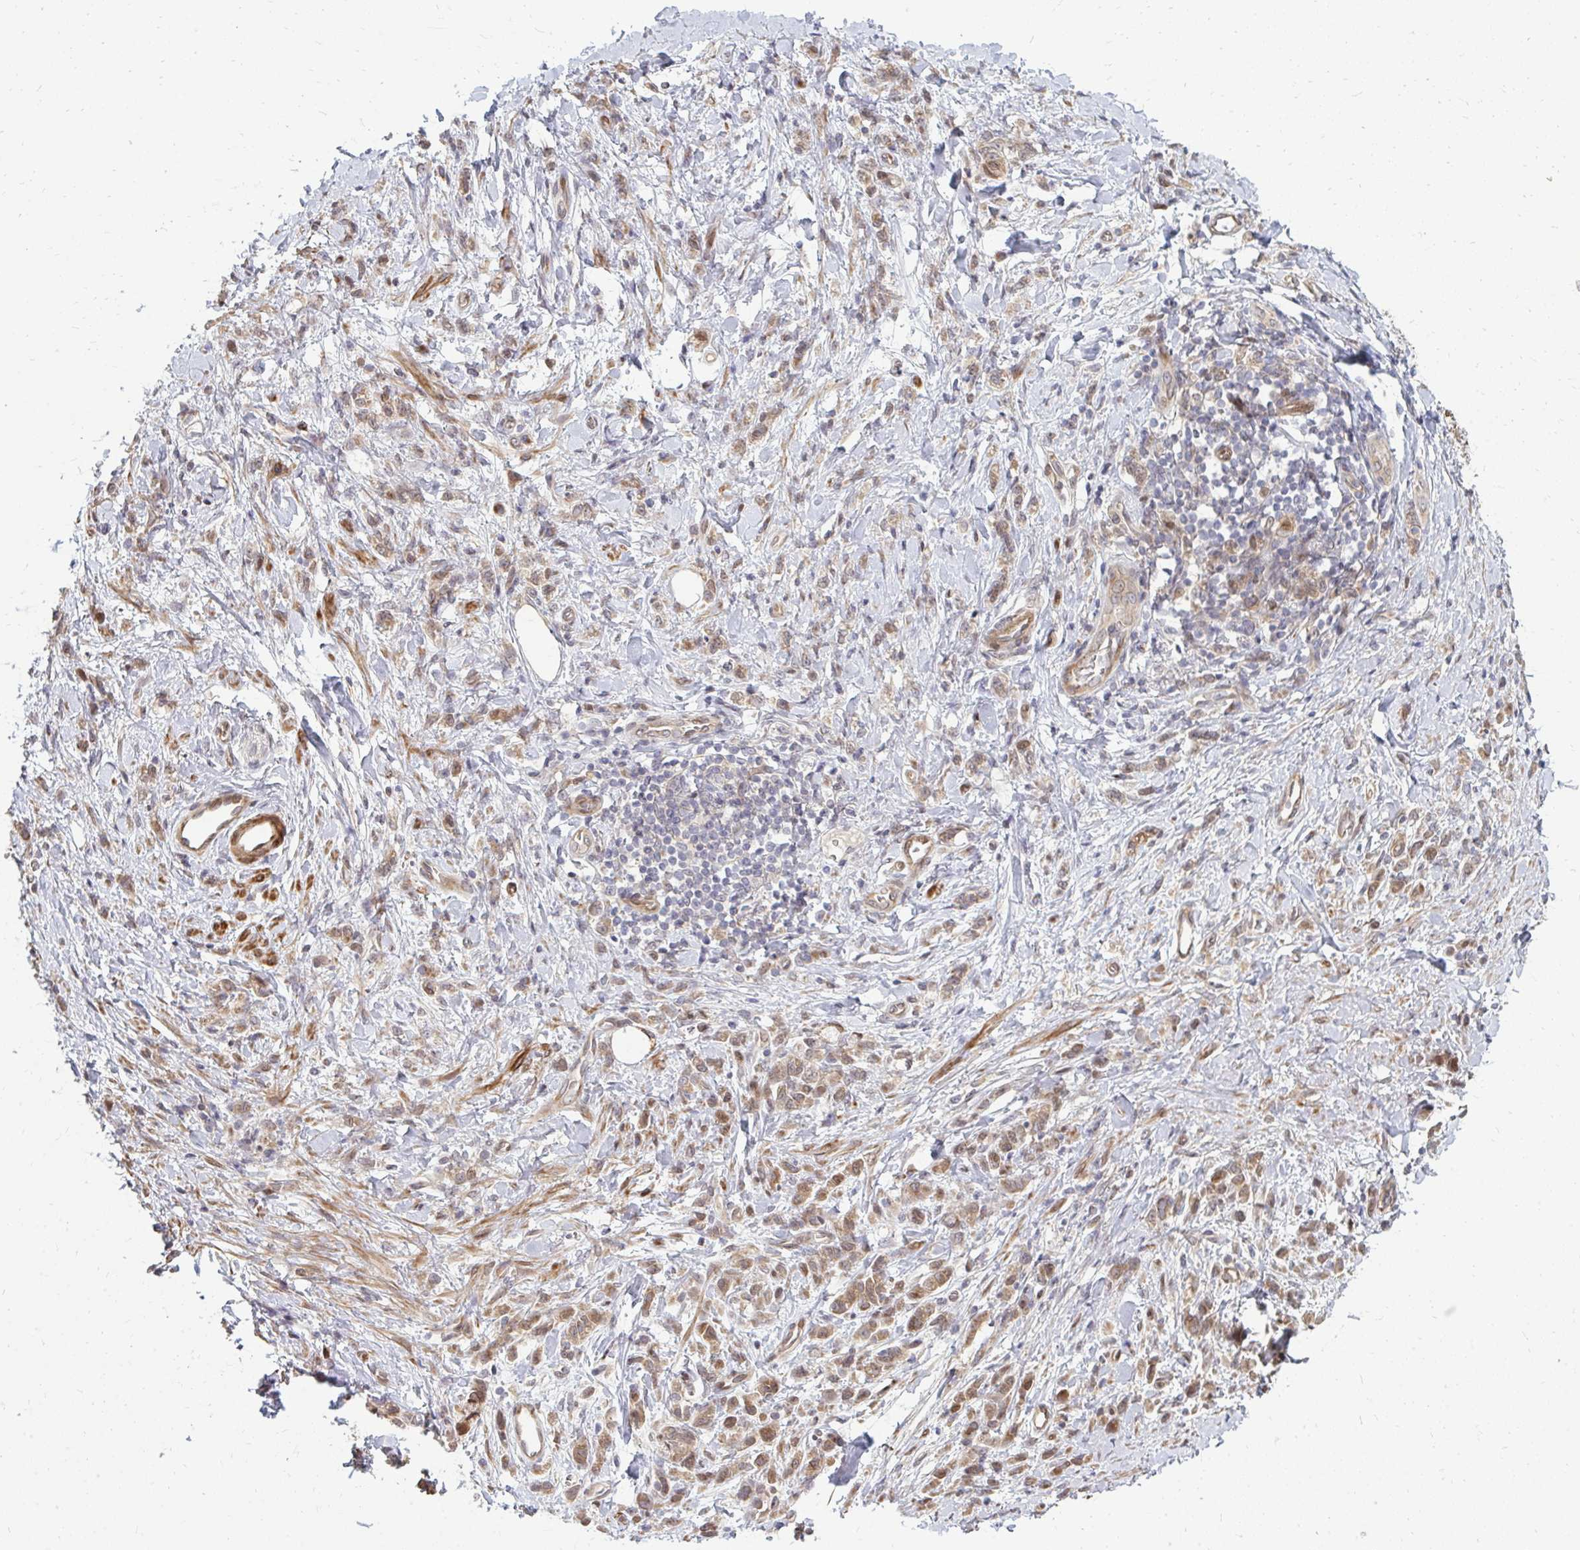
{"staining": {"intensity": "weak", "quantity": ">75%", "location": "cytoplasmic/membranous"}, "tissue": "stomach cancer", "cell_type": "Tumor cells", "image_type": "cancer", "snomed": [{"axis": "morphology", "description": "Adenocarcinoma, NOS"}, {"axis": "topography", "description": "Stomach"}], "caption": "Stomach cancer tissue shows weak cytoplasmic/membranous positivity in about >75% of tumor cells, visualized by immunohistochemistry.", "gene": "ZNF285", "patient": {"sex": "male", "age": 77}}